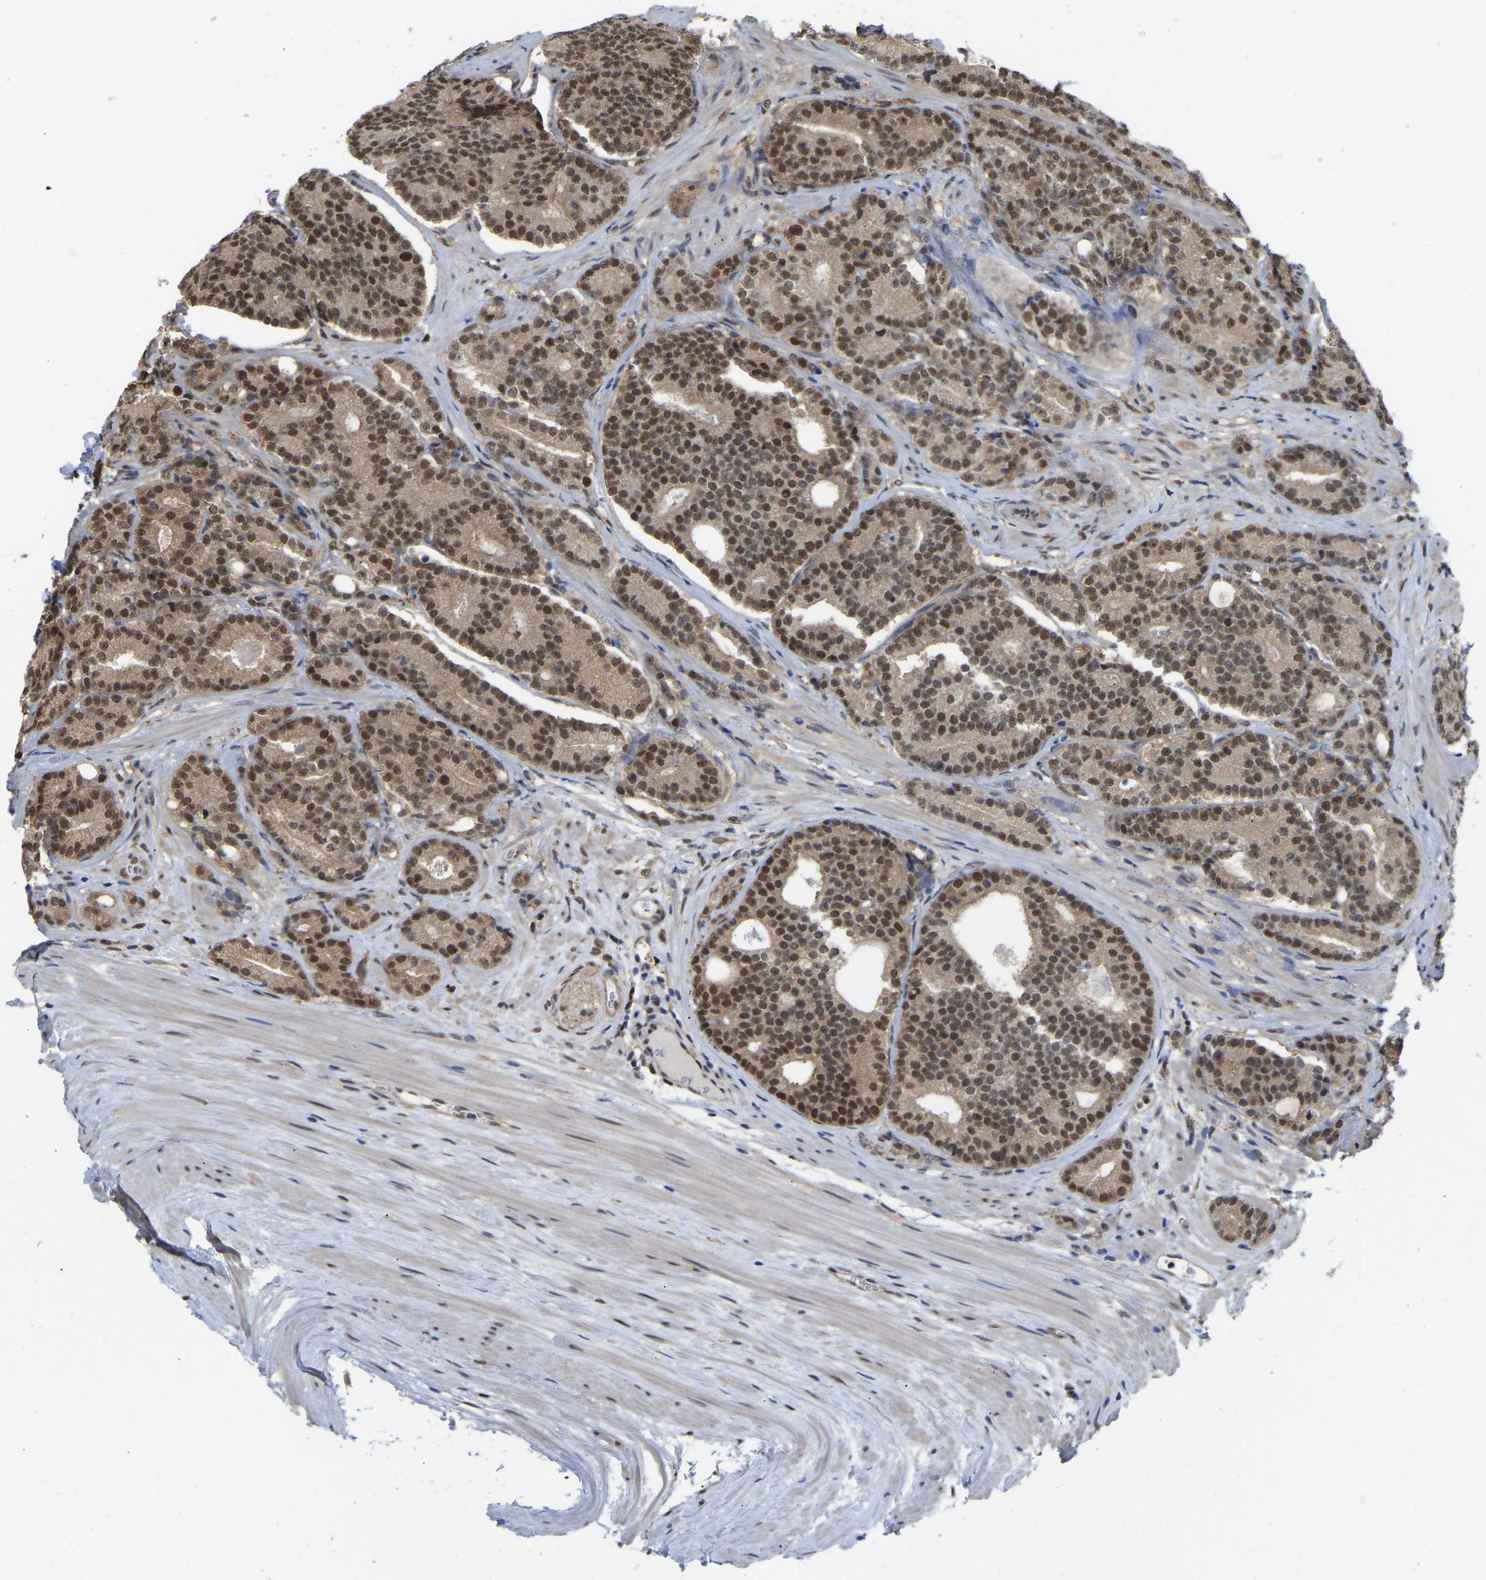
{"staining": {"intensity": "moderate", "quantity": ">75%", "location": "cytoplasmic/membranous,nuclear"}, "tissue": "prostate cancer", "cell_type": "Tumor cells", "image_type": "cancer", "snomed": [{"axis": "morphology", "description": "Adenocarcinoma, High grade"}, {"axis": "topography", "description": "Prostate"}], "caption": "Immunohistochemistry (DAB) staining of adenocarcinoma (high-grade) (prostate) exhibits moderate cytoplasmic/membranous and nuclear protein staining in approximately >75% of tumor cells.", "gene": "KLRG2", "patient": {"sex": "male", "age": 61}}